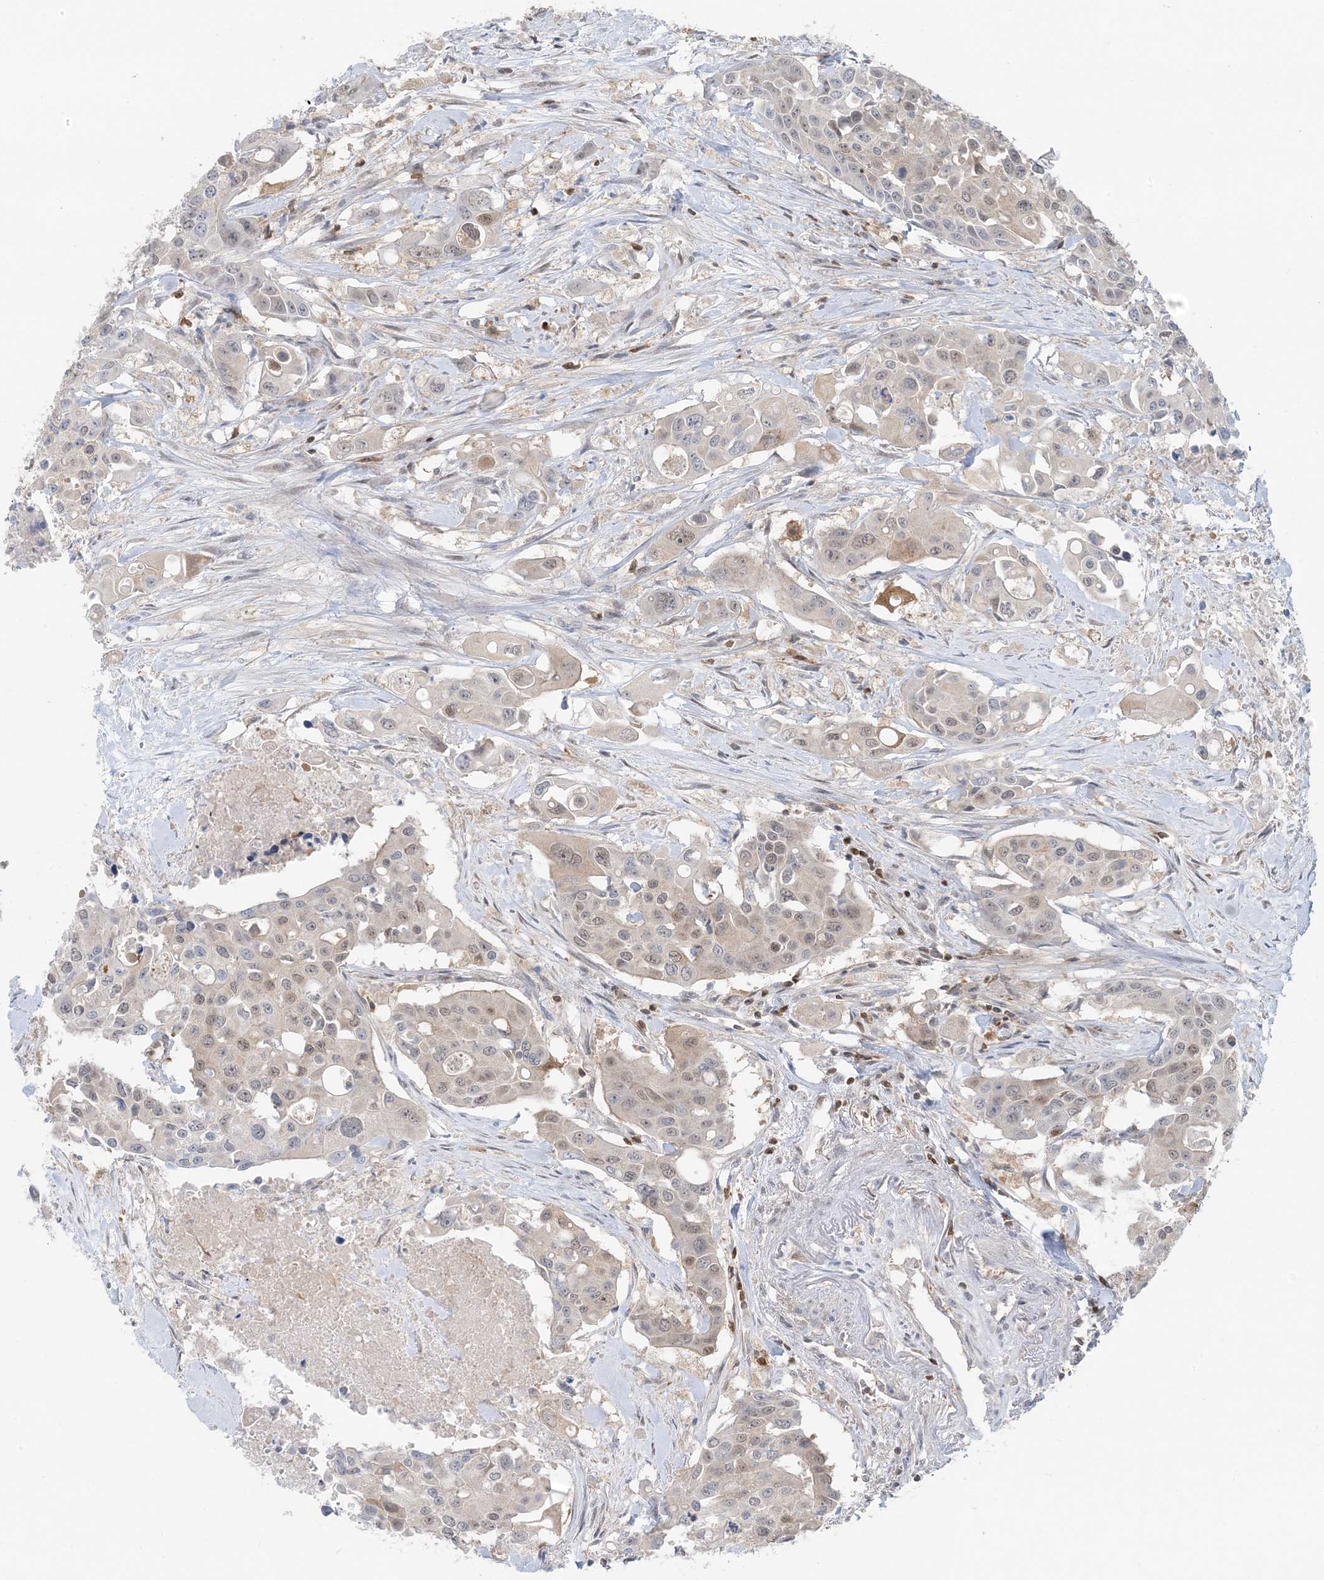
{"staining": {"intensity": "weak", "quantity": "25%-75%", "location": "nuclear"}, "tissue": "colorectal cancer", "cell_type": "Tumor cells", "image_type": "cancer", "snomed": [{"axis": "morphology", "description": "Adenocarcinoma, NOS"}, {"axis": "topography", "description": "Colon"}], "caption": "Human colorectal cancer (adenocarcinoma) stained with a protein marker demonstrates weak staining in tumor cells.", "gene": "OGA", "patient": {"sex": "male", "age": 77}}